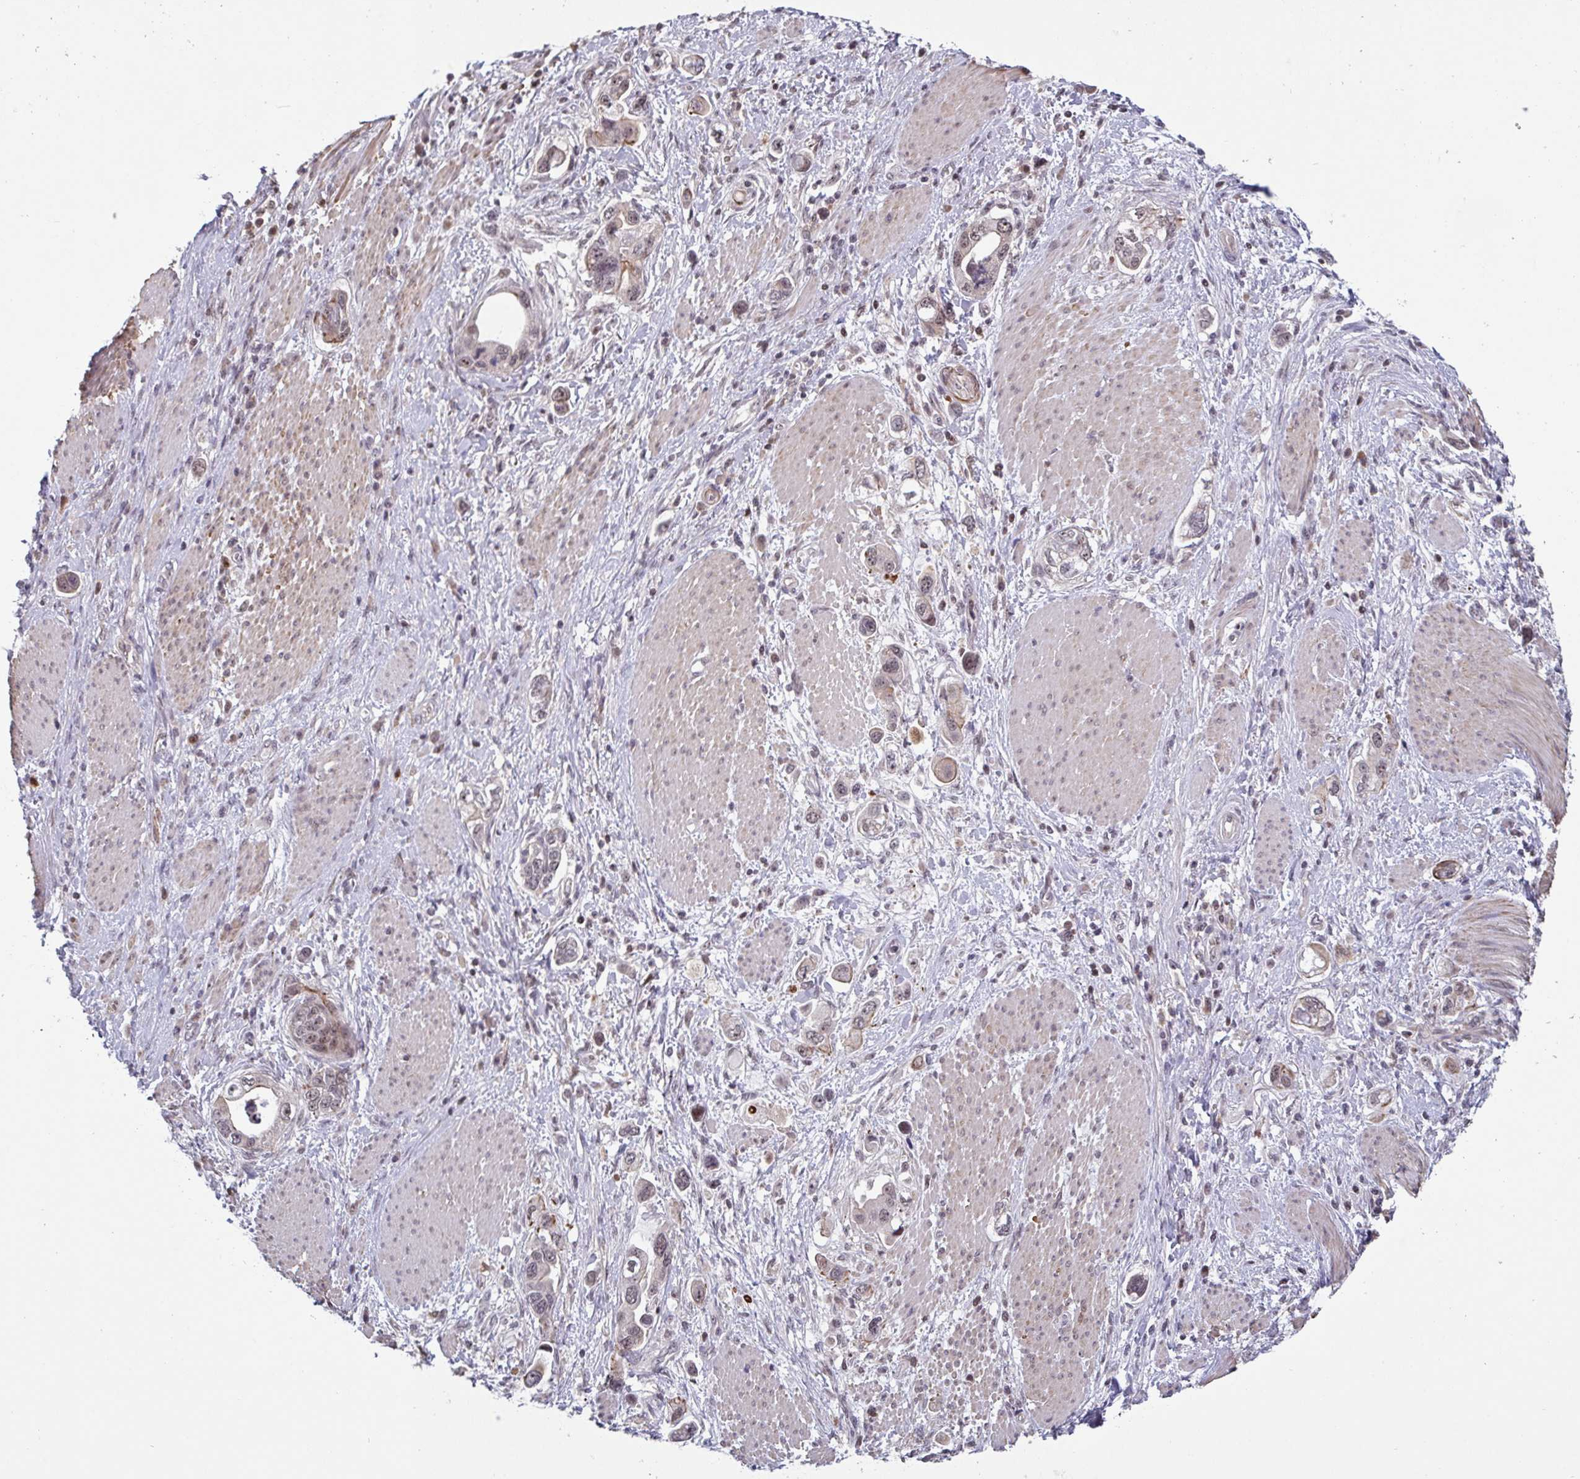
{"staining": {"intensity": "weak", "quantity": "25%-75%", "location": "cytoplasmic/membranous,nuclear"}, "tissue": "stomach cancer", "cell_type": "Tumor cells", "image_type": "cancer", "snomed": [{"axis": "morphology", "description": "Adenocarcinoma, NOS"}, {"axis": "topography", "description": "Stomach, lower"}], "caption": "The image reveals a brown stain indicating the presence of a protein in the cytoplasmic/membranous and nuclear of tumor cells in stomach adenocarcinoma. The protein of interest is shown in brown color, while the nuclei are stained blue.", "gene": "NLRP13", "patient": {"sex": "female", "age": 93}}